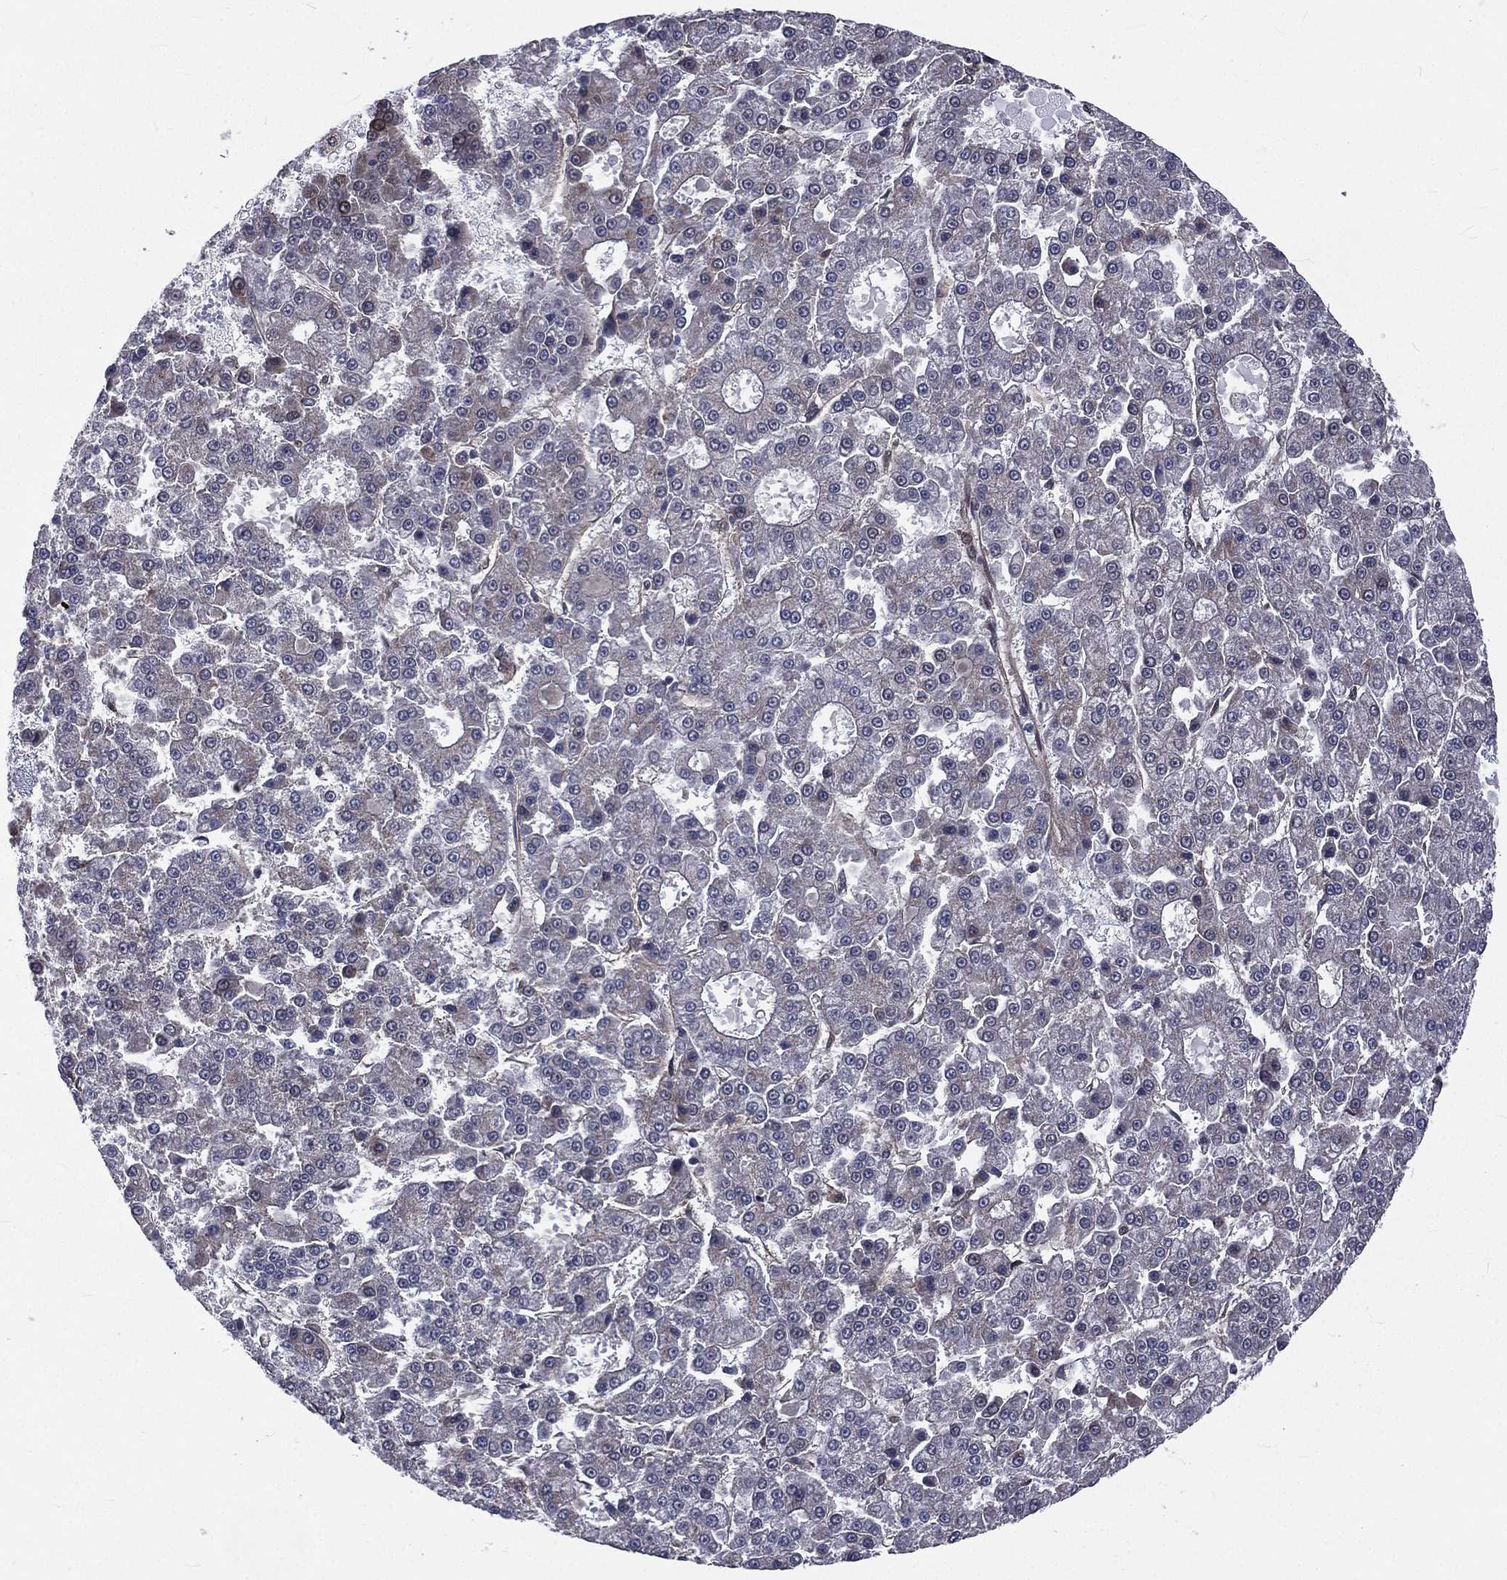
{"staining": {"intensity": "negative", "quantity": "none", "location": "none"}, "tissue": "liver cancer", "cell_type": "Tumor cells", "image_type": "cancer", "snomed": [{"axis": "morphology", "description": "Carcinoma, Hepatocellular, NOS"}, {"axis": "topography", "description": "Liver"}], "caption": "Immunohistochemistry (IHC) of liver cancer (hepatocellular carcinoma) exhibits no staining in tumor cells.", "gene": "ARL3", "patient": {"sex": "male", "age": 70}}